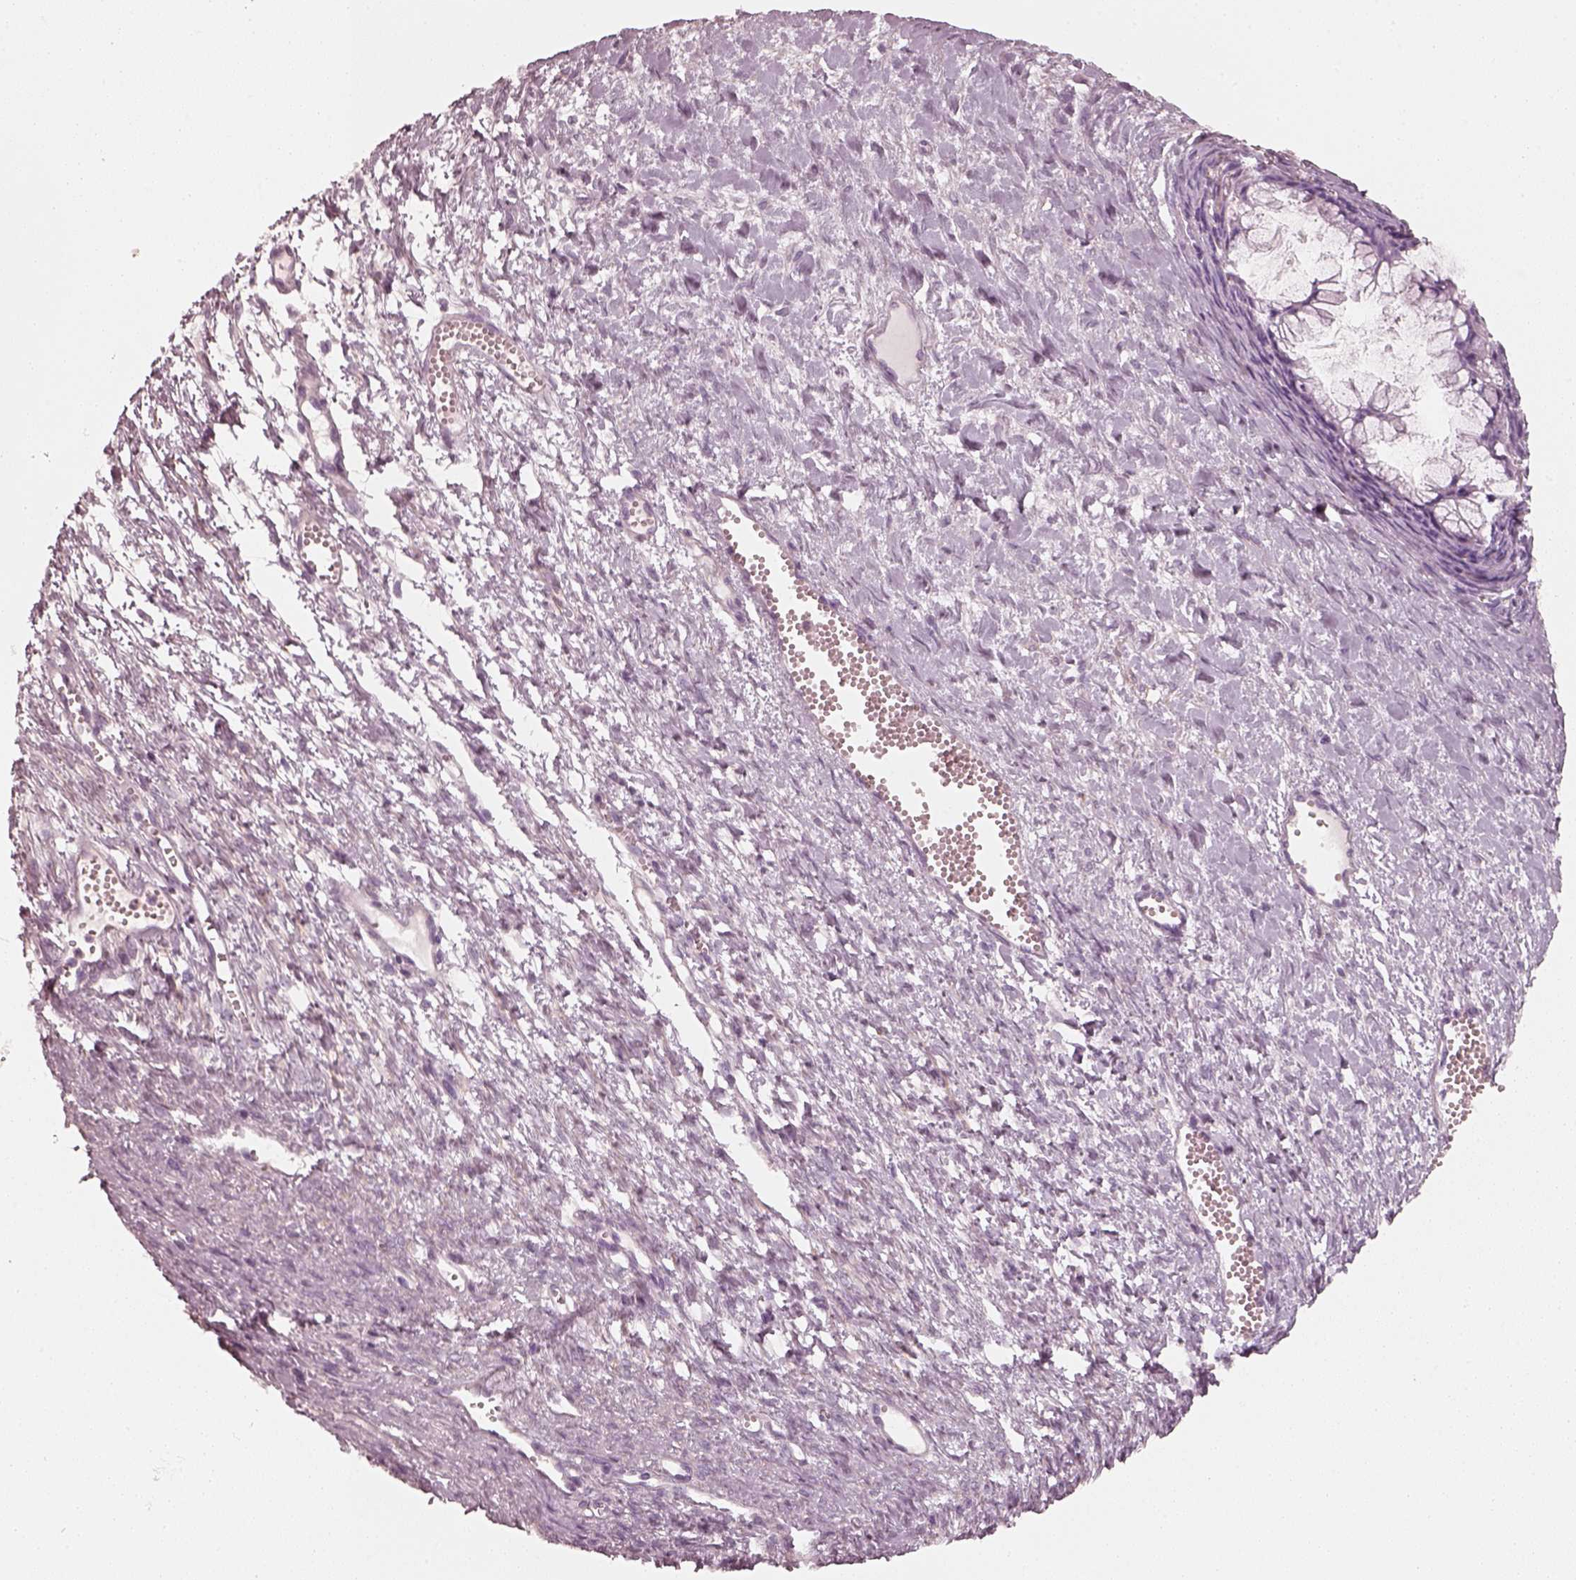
{"staining": {"intensity": "negative", "quantity": "none", "location": "none"}, "tissue": "ovarian cancer", "cell_type": "Tumor cells", "image_type": "cancer", "snomed": [{"axis": "morphology", "description": "Cystadenocarcinoma, mucinous, NOS"}, {"axis": "topography", "description": "Ovary"}], "caption": "Photomicrograph shows no protein positivity in tumor cells of mucinous cystadenocarcinoma (ovarian) tissue. The staining is performed using DAB (3,3'-diaminobenzidine) brown chromogen with nuclei counter-stained in using hematoxylin.", "gene": "RS1", "patient": {"sex": "female", "age": 41}}